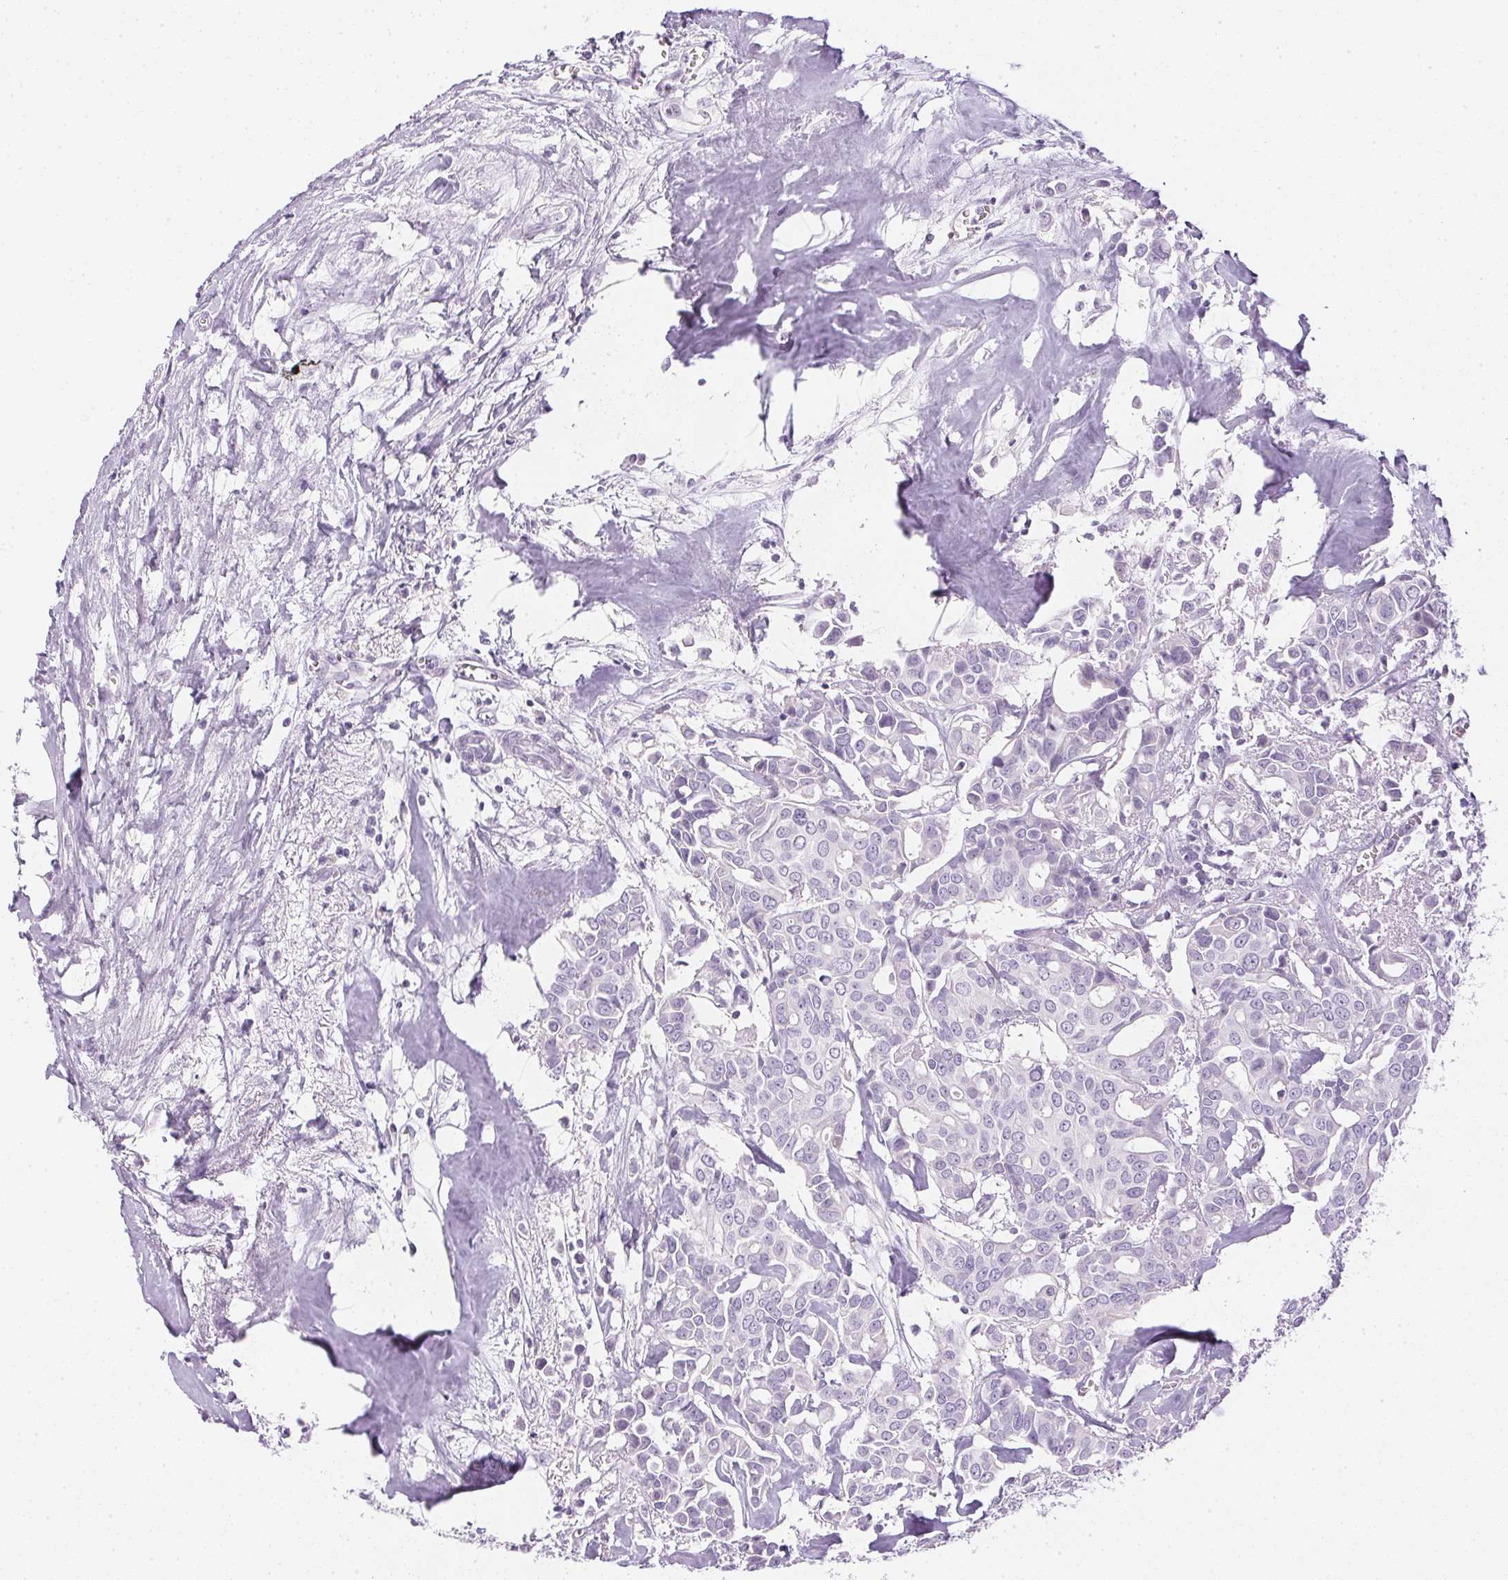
{"staining": {"intensity": "negative", "quantity": "none", "location": "none"}, "tissue": "breast cancer", "cell_type": "Tumor cells", "image_type": "cancer", "snomed": [{"axis": "morphology", "description": "Duct carcinoma"}, {"axis": "topography", "description": "Breast"}], "caption": "This is an immunohistochemistry (IHC) micrograph of breast cancer (invasive ductal carcinoma). There is no expression in tumor cells.", "gene": "CTRL", "patient": {"sex": "female", "age": 54}}